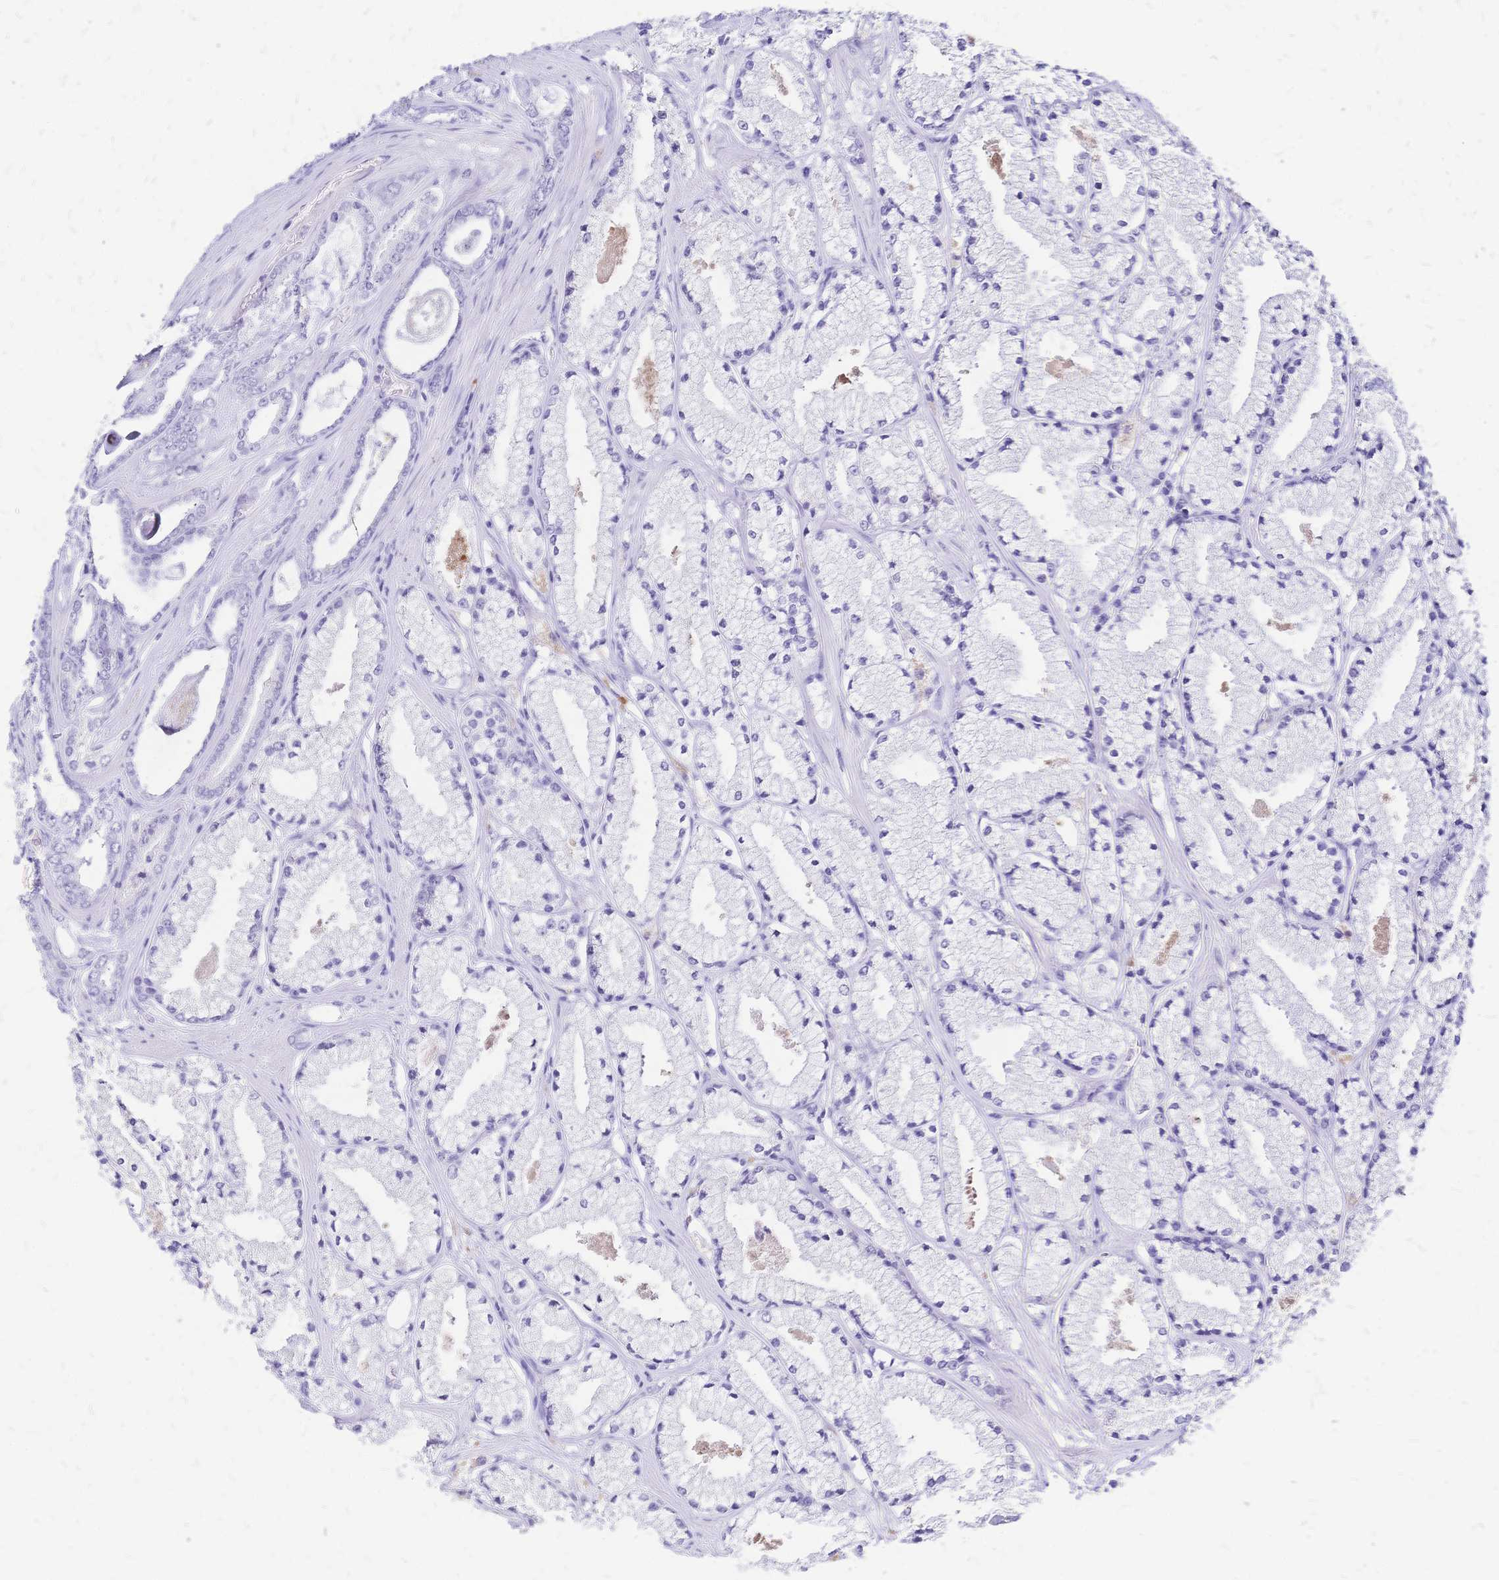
{"staining": {"intensity": "negative", "quantity": "none", "location": "none"}, "tissue": "prostate cancer", "cell_type": "Tumor cells", "image_type": "cancer", "snomed": [{"axis": "morphology", "description": "Adenocarcinoma, High grade"}, {"axis": "topography", "description": "Prostate"}], "caption": "Immunohistochemistry (IHC) histopathology image of prostate cancer stained for a protein (brown), which demonstrates no staining in tumor cells.", "gene": "FA2H", "patient": {"sex": "male", "age": 63}}